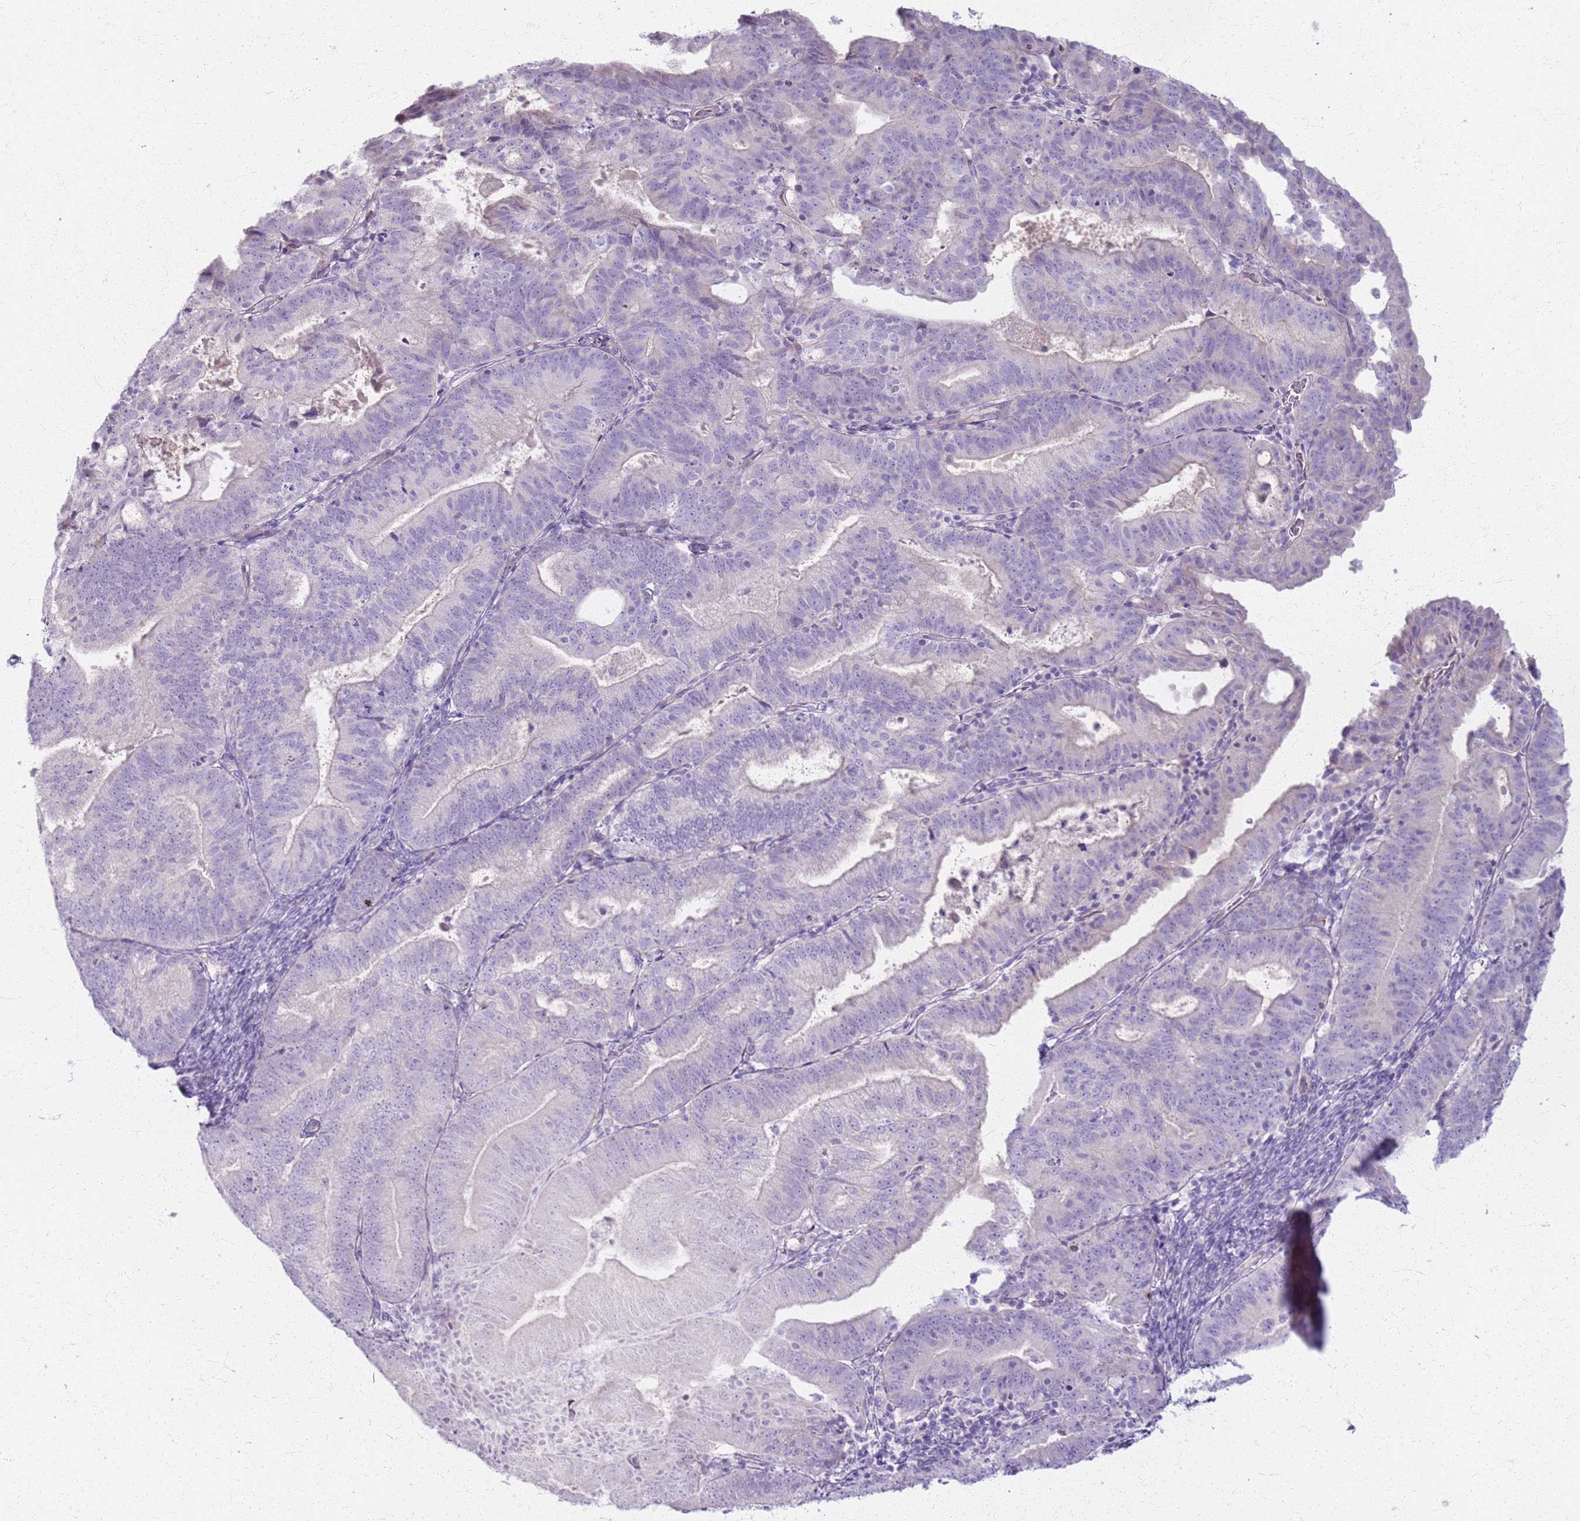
{"staining": {"intensity": "negative", "quantity": "none", "location": "none"}, "tissue": "endometrial cancer", "cell_type": "Tumor cells", "image_type": "cancer", "snomed": [{"axis": "morphology", "description": "Adenocarcinoma, NOS"}, {"axis": "topography", "description": "Endometrium"}], "caption": "DAB immunohistochemical staining of endometrial adenocarcinoma displays no significant staining in tumor cells.", "gene": "CSRP3", "patient": {"sex": "female", "age": 70}}